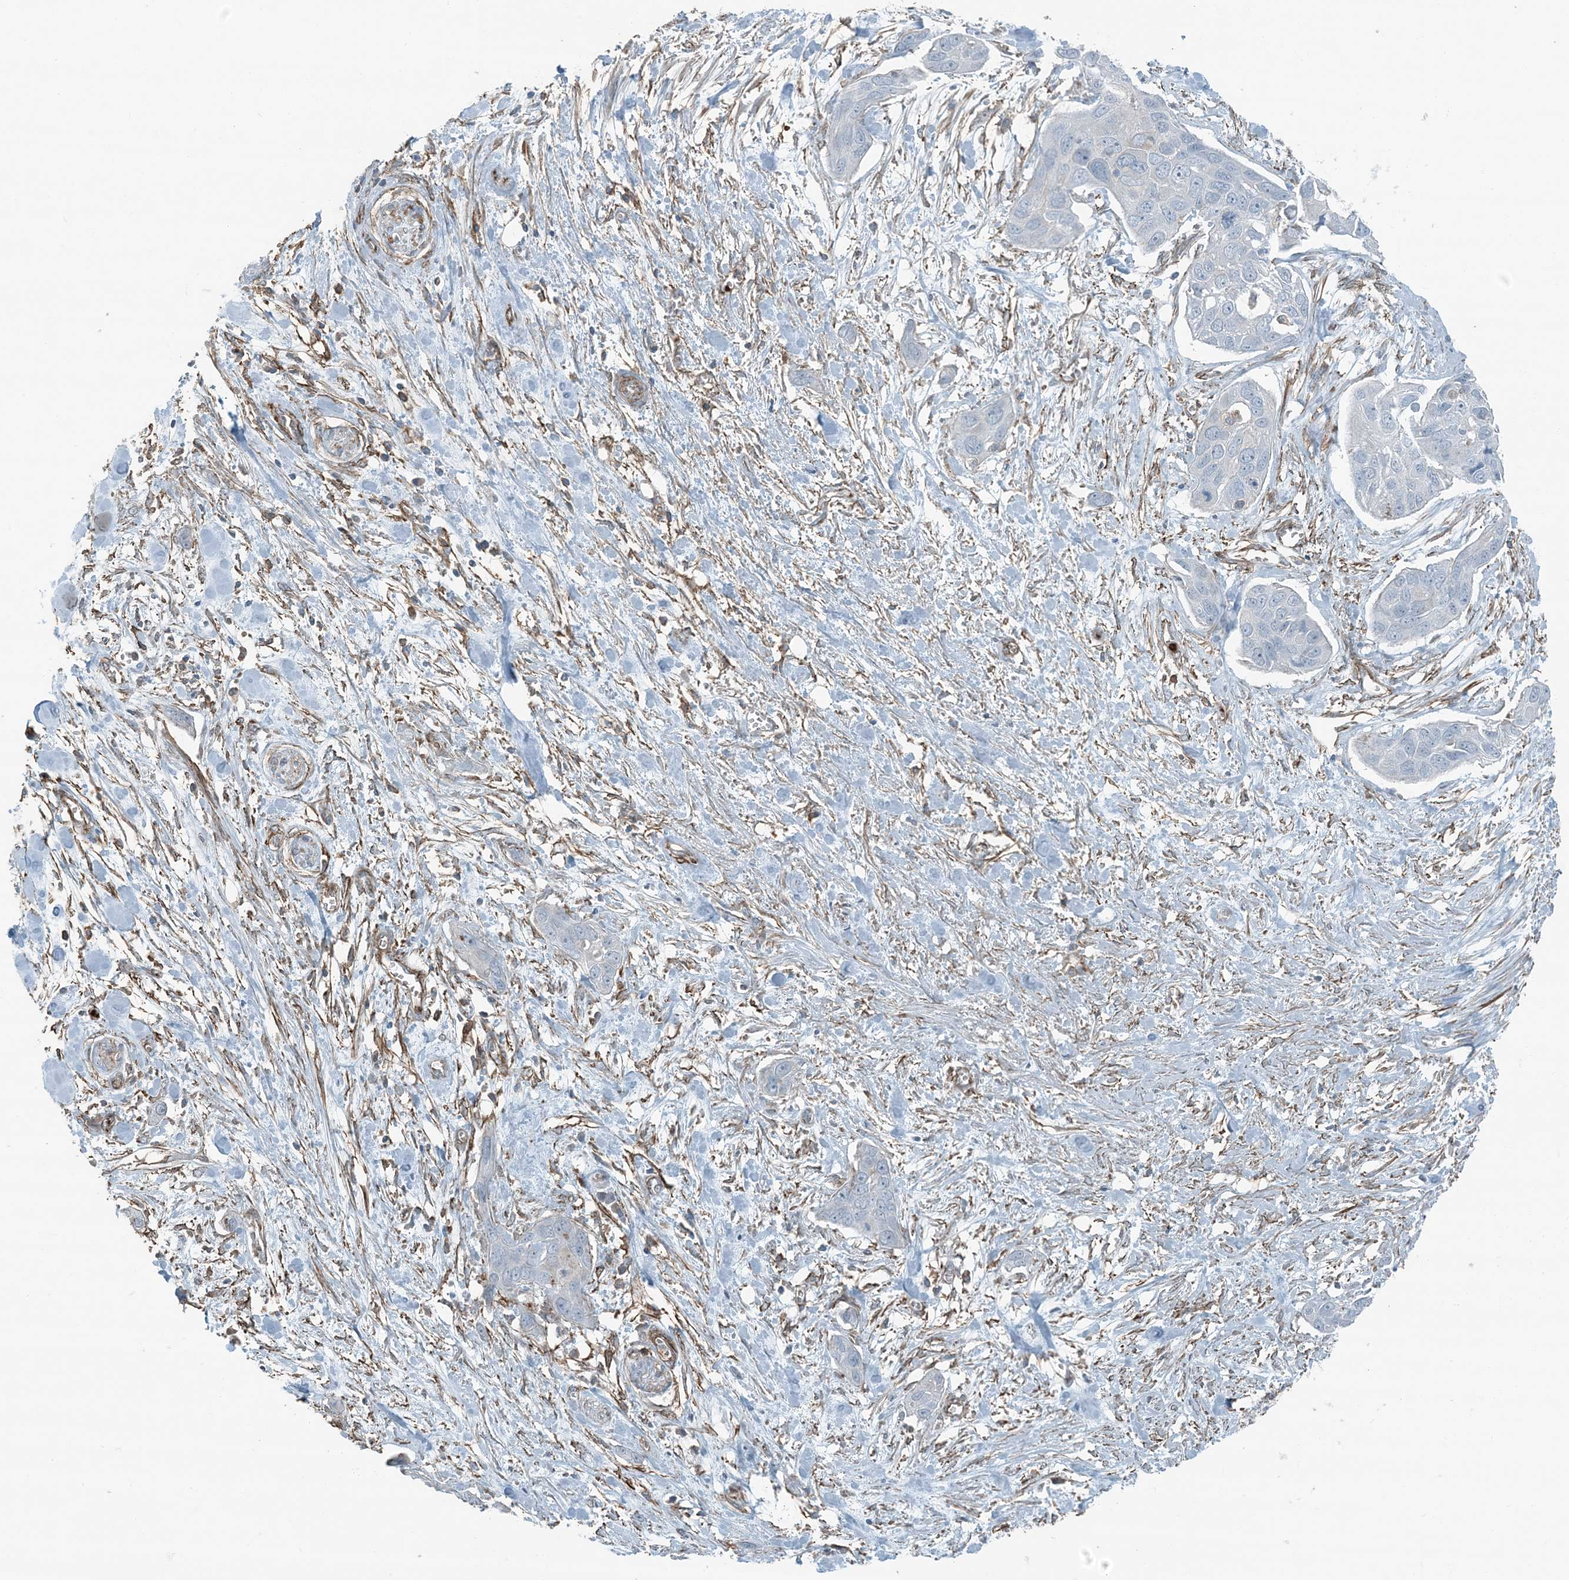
{"staining": {"intensity": "negative", "quantity": "none", "location": "none"}, "tissue": "pancreatic cancer", "cell_type": "Tumor cells", "image_type": "cancer", "snomed": [{"axis": "morphology", "description": "Adenocarcinoma, NOS"}, {"axis": "topography", "description": "Pancreas"}], "caption": "Human pancreatic cancer stained for a protein using IHC demonstrates no expression in tumor cells.", "gene": "APOBEC3C", "patient": {"sex": "female", "age": 60}}